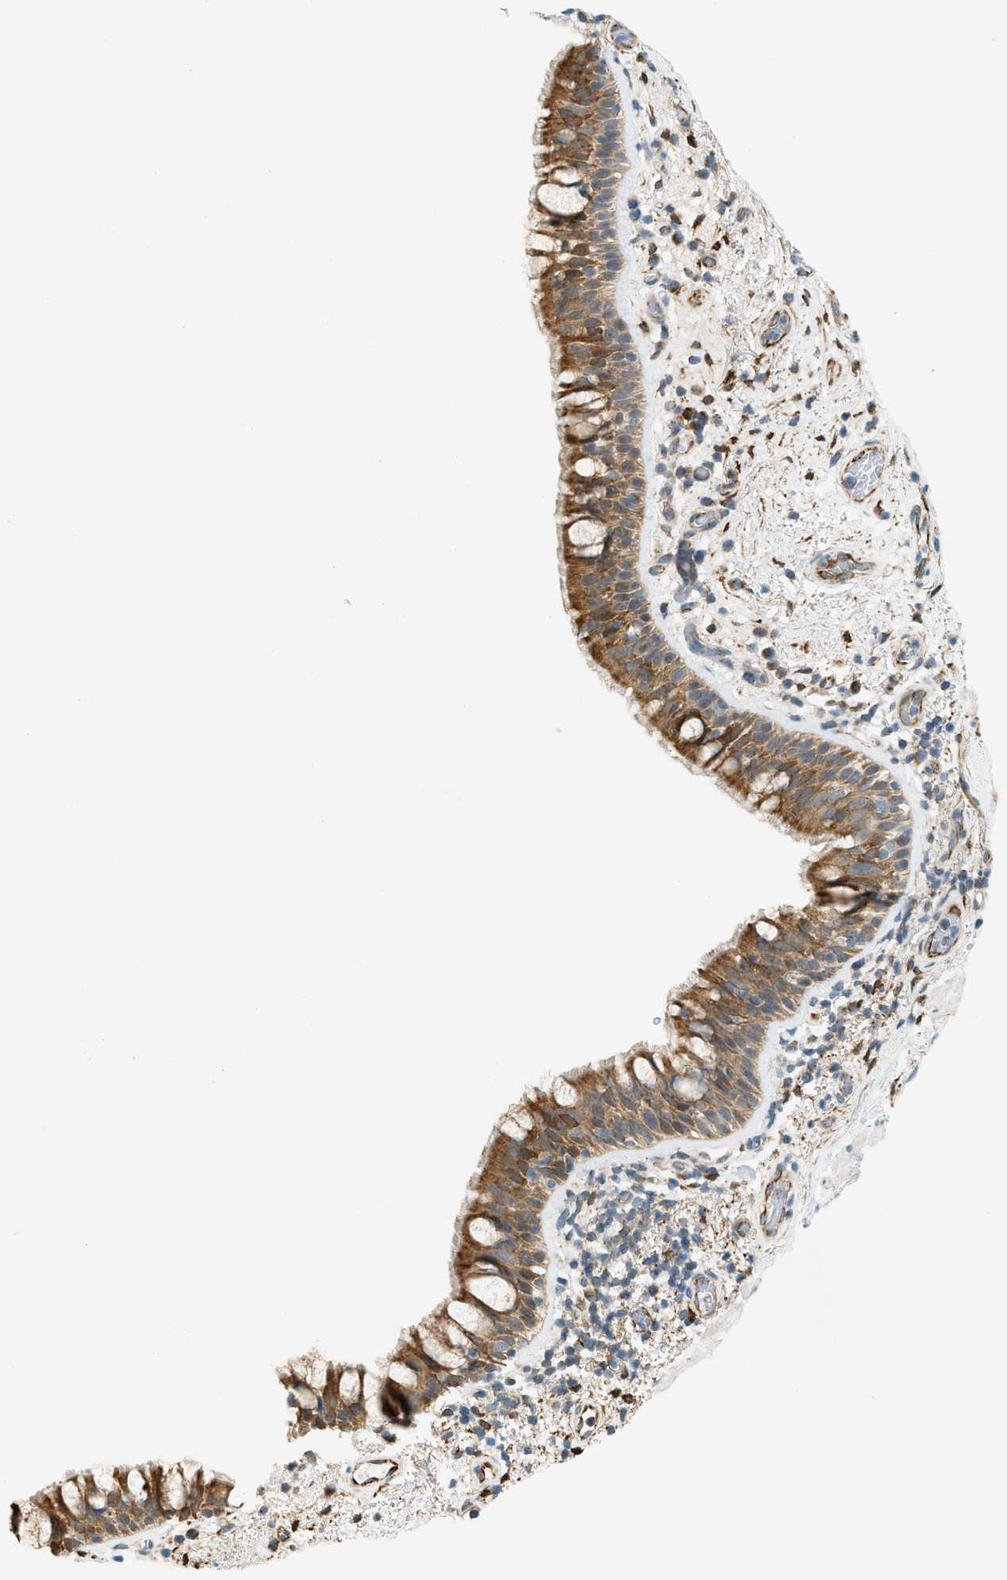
{"staining": {"intensity": "moderate", "quantity": ">75%", "location": "cytoplasmic/membranous"}, "tissue": "bronchus", "cell_type": "Respiratory epithelial cells", "image_type": "normal", "snomed": [{"axis": "morphology", "description": "Normal tissue, NOS"}, {"axis": "morphology", "description": "Inflammation, NOS"}, {"axis": "topography", "description": "Cartilage tissue"}, {"axis": "topography", "description": "Bronchus"}], "caption": "Benign bronchus displays moderate cytoplasmic/membranous positivity in about >75% of respiratory epithelial cells, visualized by immunohistochemistry.", "gene": "PIGG", "patient": {"sex": "male", "age": 77}}